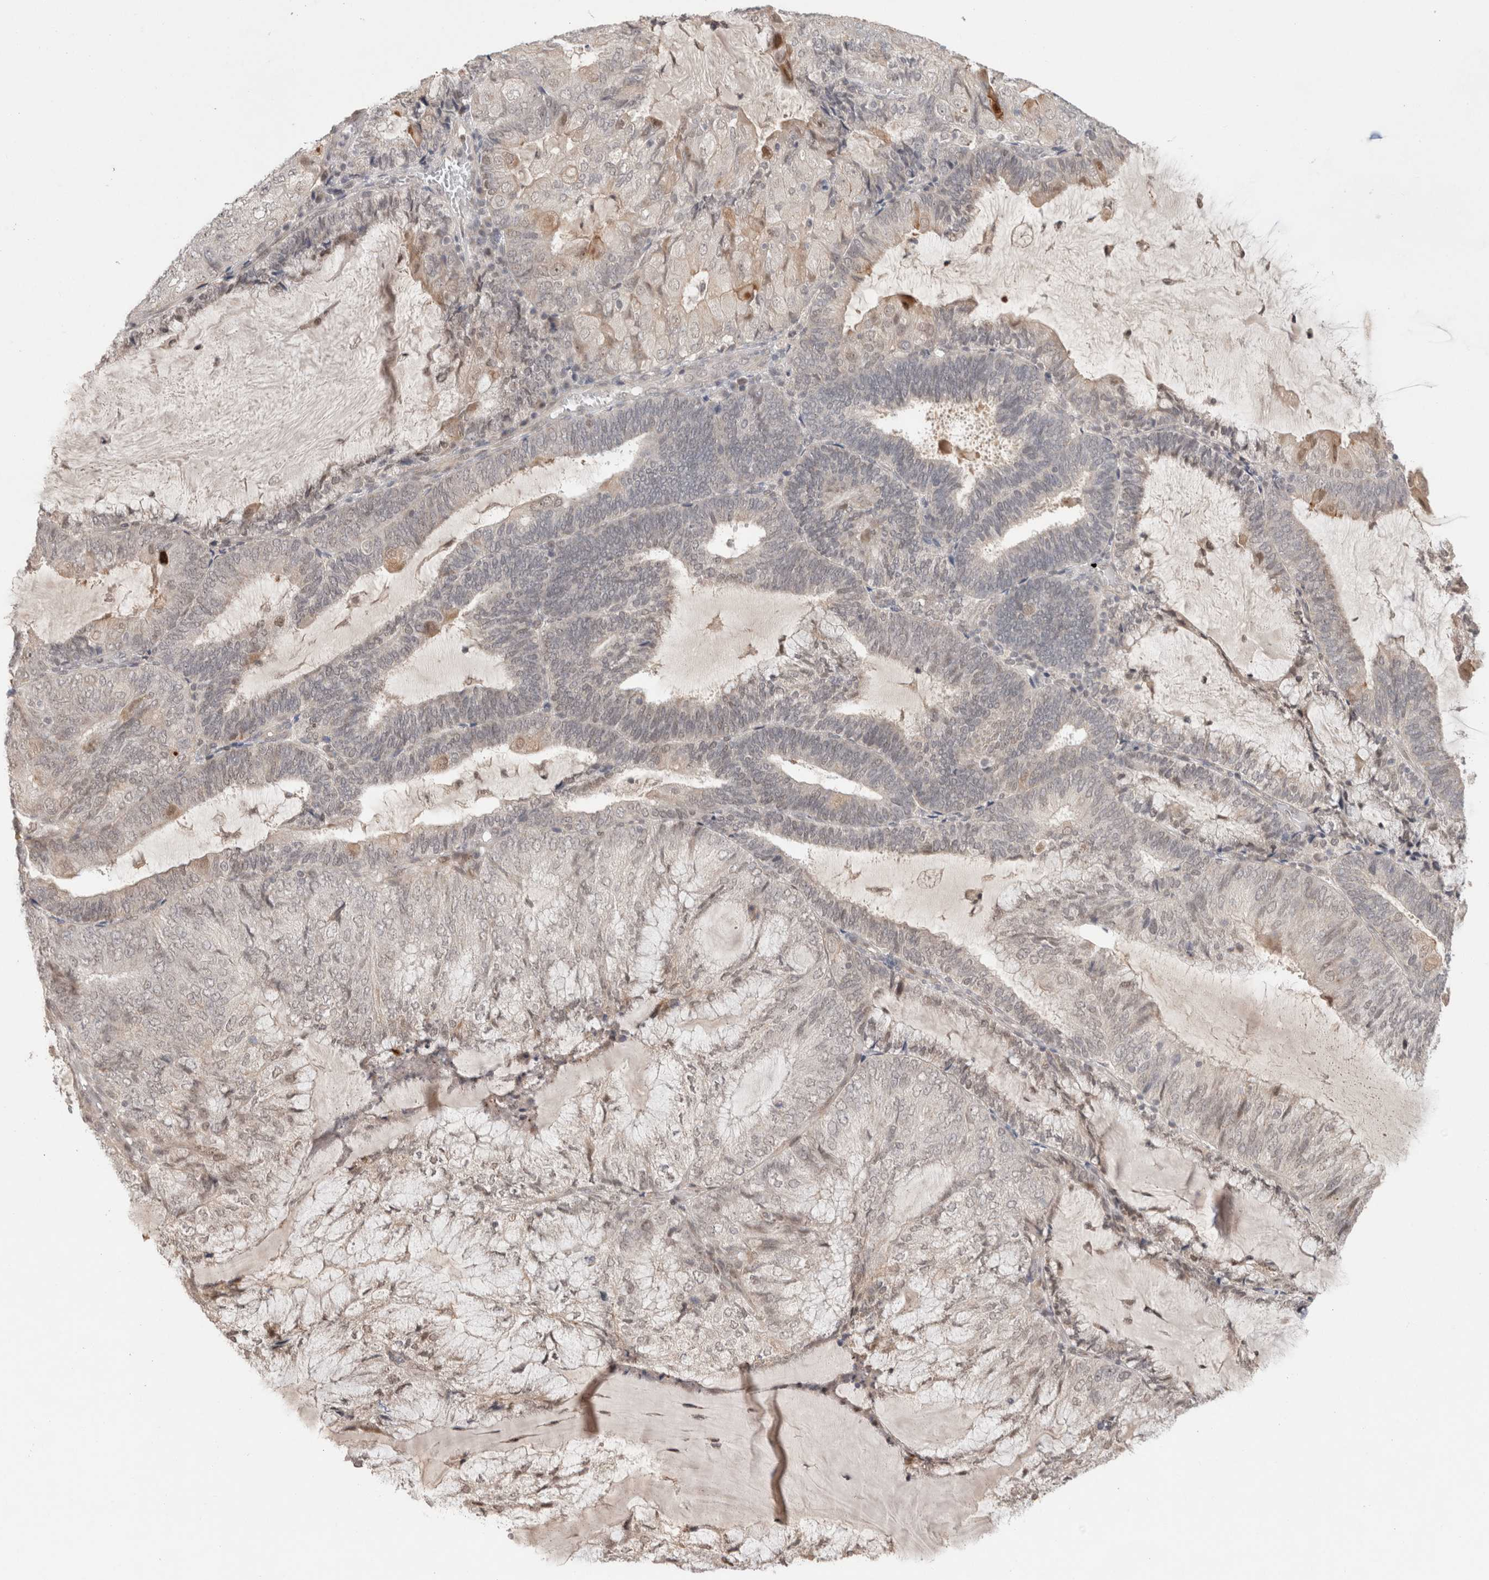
{"staining": {"intensity": "weak", "quantity": "25%-75%", "location": "cytoplasmic/membranous,nuclear"}, "tissue": "endometrial cancer", "cell_type": "Tumor cells", "image_type": "cancer", "snomed": [{"axis": "morphology", "description": "Adenocarcinoma, NOS"}, {"axis": "topography", "description": "Endometrium"}], "caption": "A micrograph of endometrial cancer stained for a protein exhibits weak cytoplasmic/membranous and nuclear brown staining in tumor cells. (Brightfield microscopy of DAB IHC at high magnification).", "gene": "SYDE2", "patient": {"sex": "female", "age": 81}}